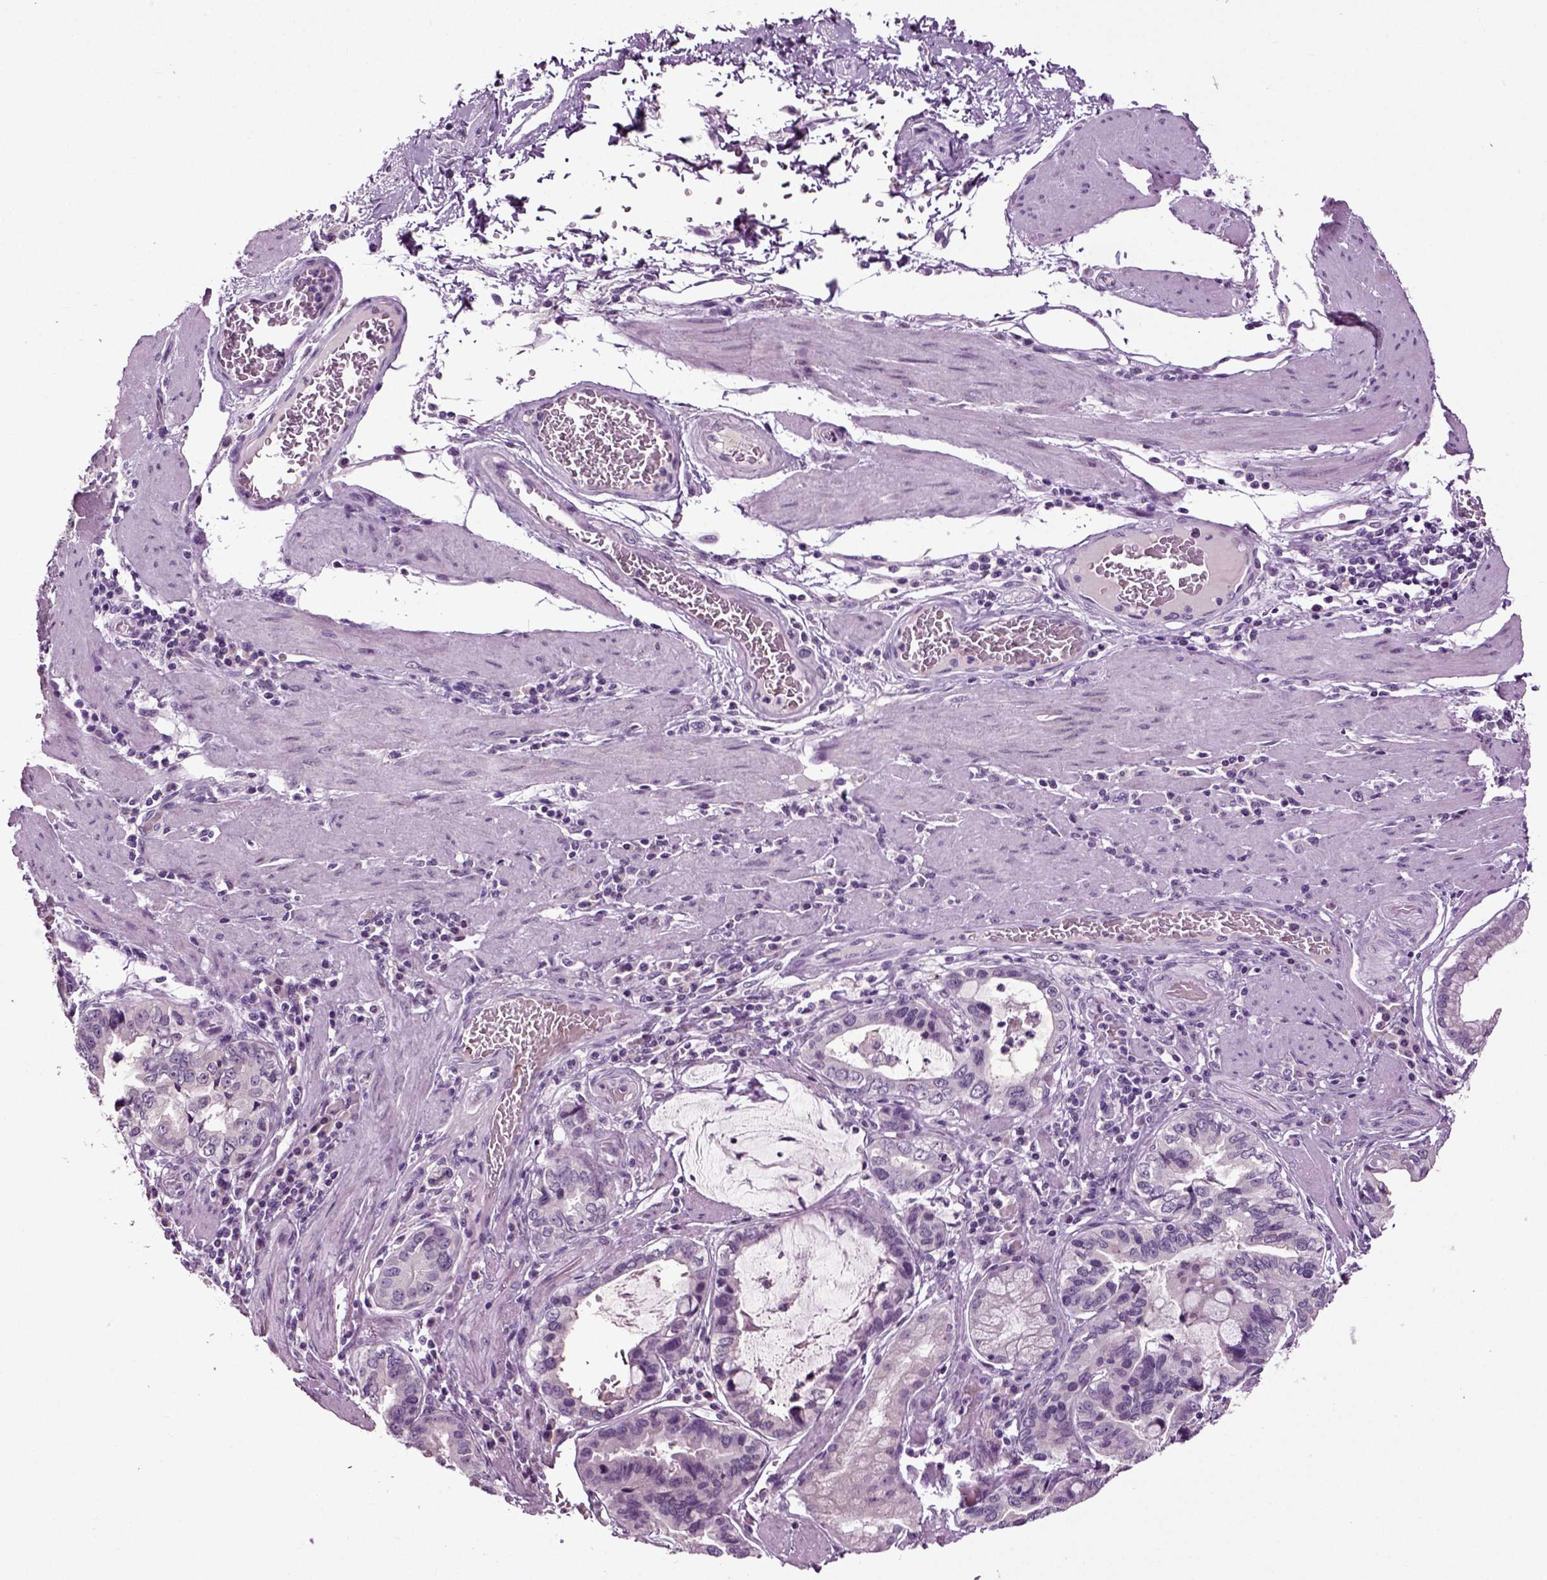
{"staining": {"intensity": "negative", "quantity": "none", "location": "none"}, "tissue": "stomach cancer", "cell_type": "Tumor cells", "image_type": "cancer", "snomed": [{"axis": "morphology", "description": "Adenocarcinoma, NOS"}, {"axis": "topography", "description": "Stomach, lower"}], "caption": "Human stomach cancer stained for a protein using immunohistochemistry (IHC) demonstrates no positivity in tumor cells.", "gene": "SPATA17", "patient": {"sex": "female", "age": 76}}